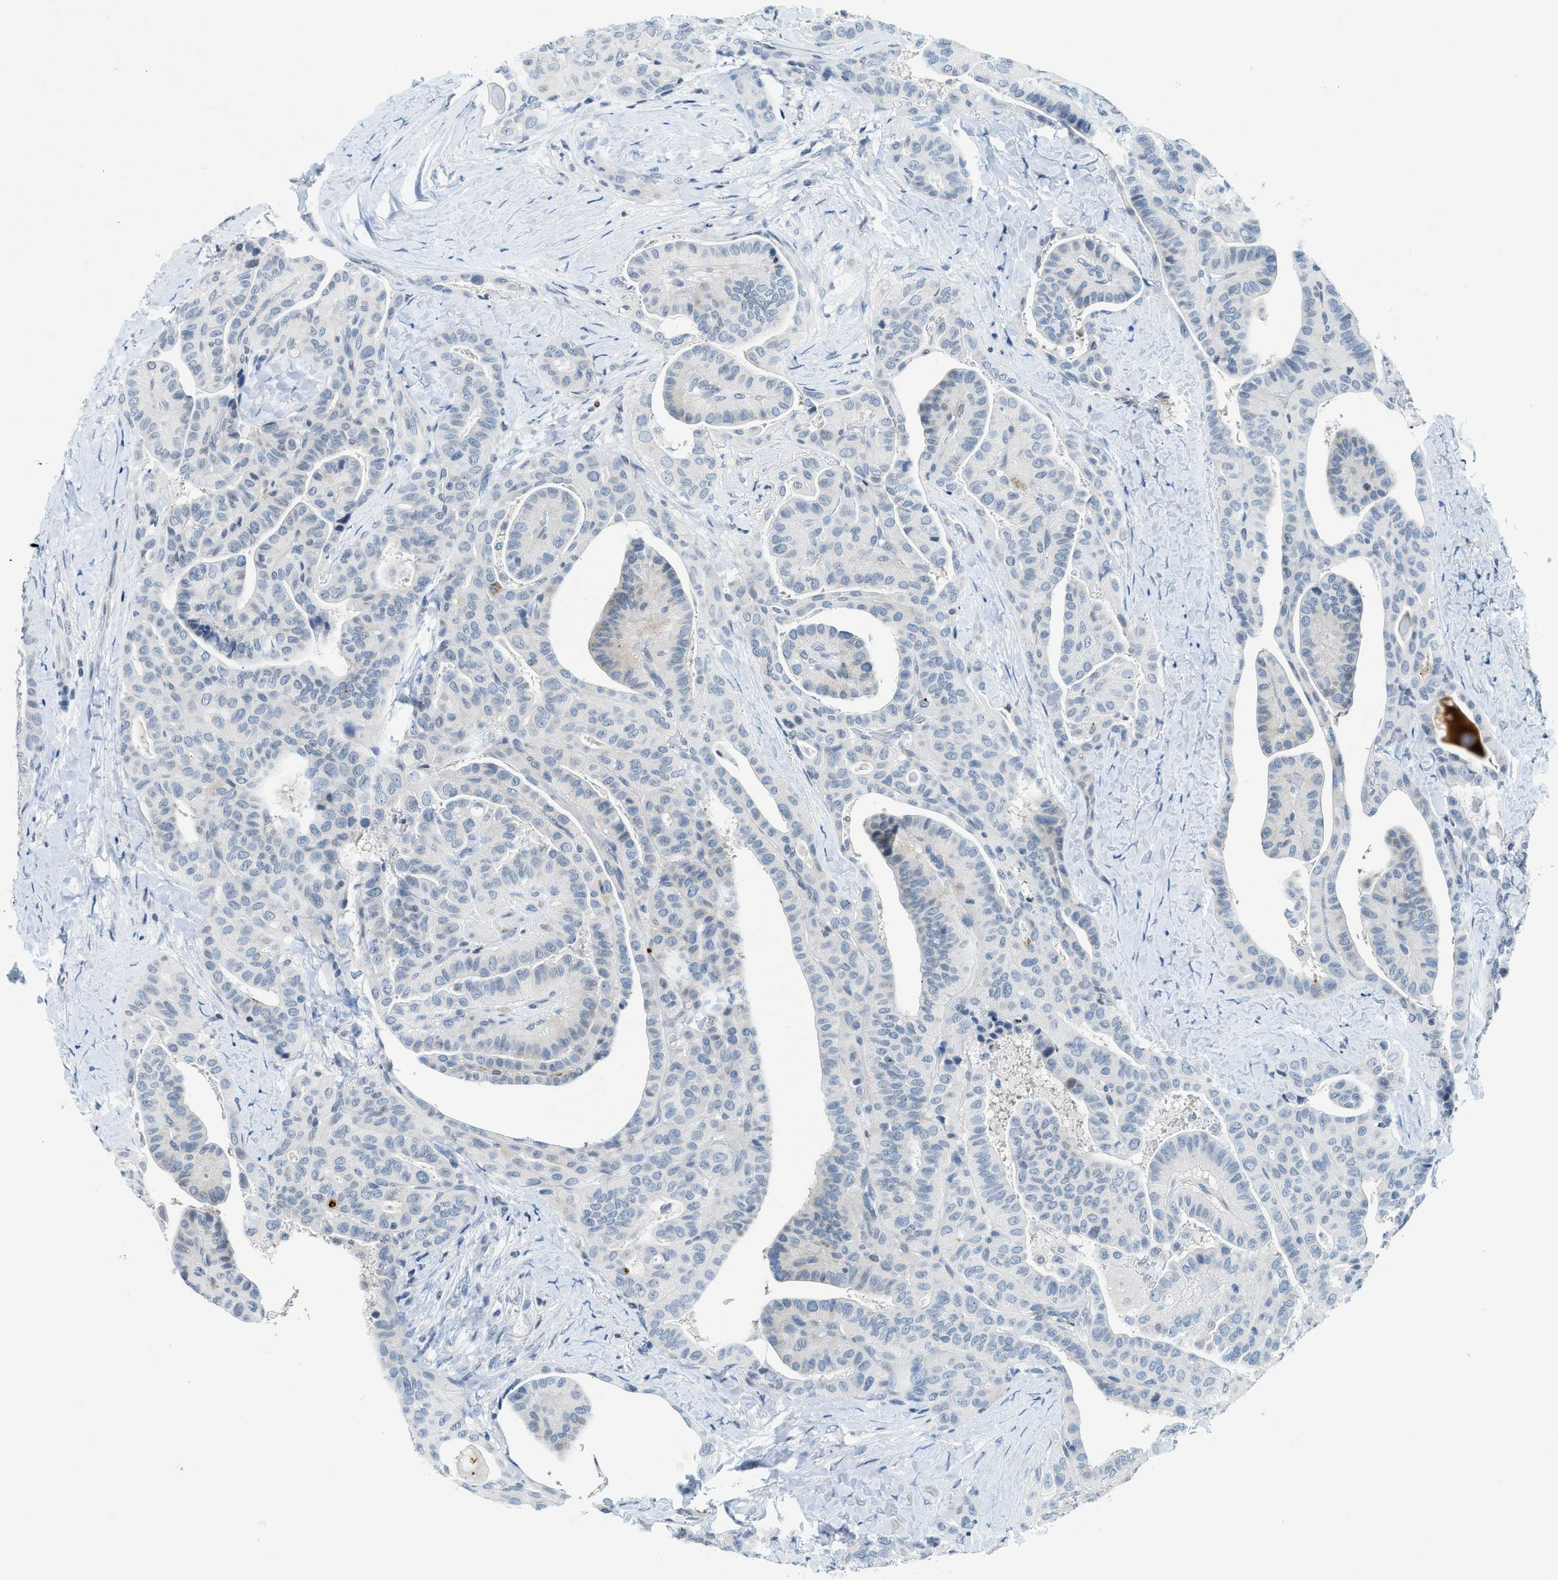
{"staining": {"intensity": "negative", "quantity": "none", "location": "none"}, "tissue": "thyroid cancer", "cell_type": "Tumor cells", "image_type": "cancer", "snomed": [{"axis": "morphology", "description": "Papillary adenocarcinoma, NOS"}, {"axis": "topography", "description": "Thyroid gland"}], "caption": "Tumor cells show no significant protein staining in papillary adenocarcinoma (thyroid). (Stains: DAB IHC with hematoxylin counter stain, Microscopy: brightfield microscopy at high magnification).", "gene": "UVRAG", "patient": {"sex": "male", "age": 77}}